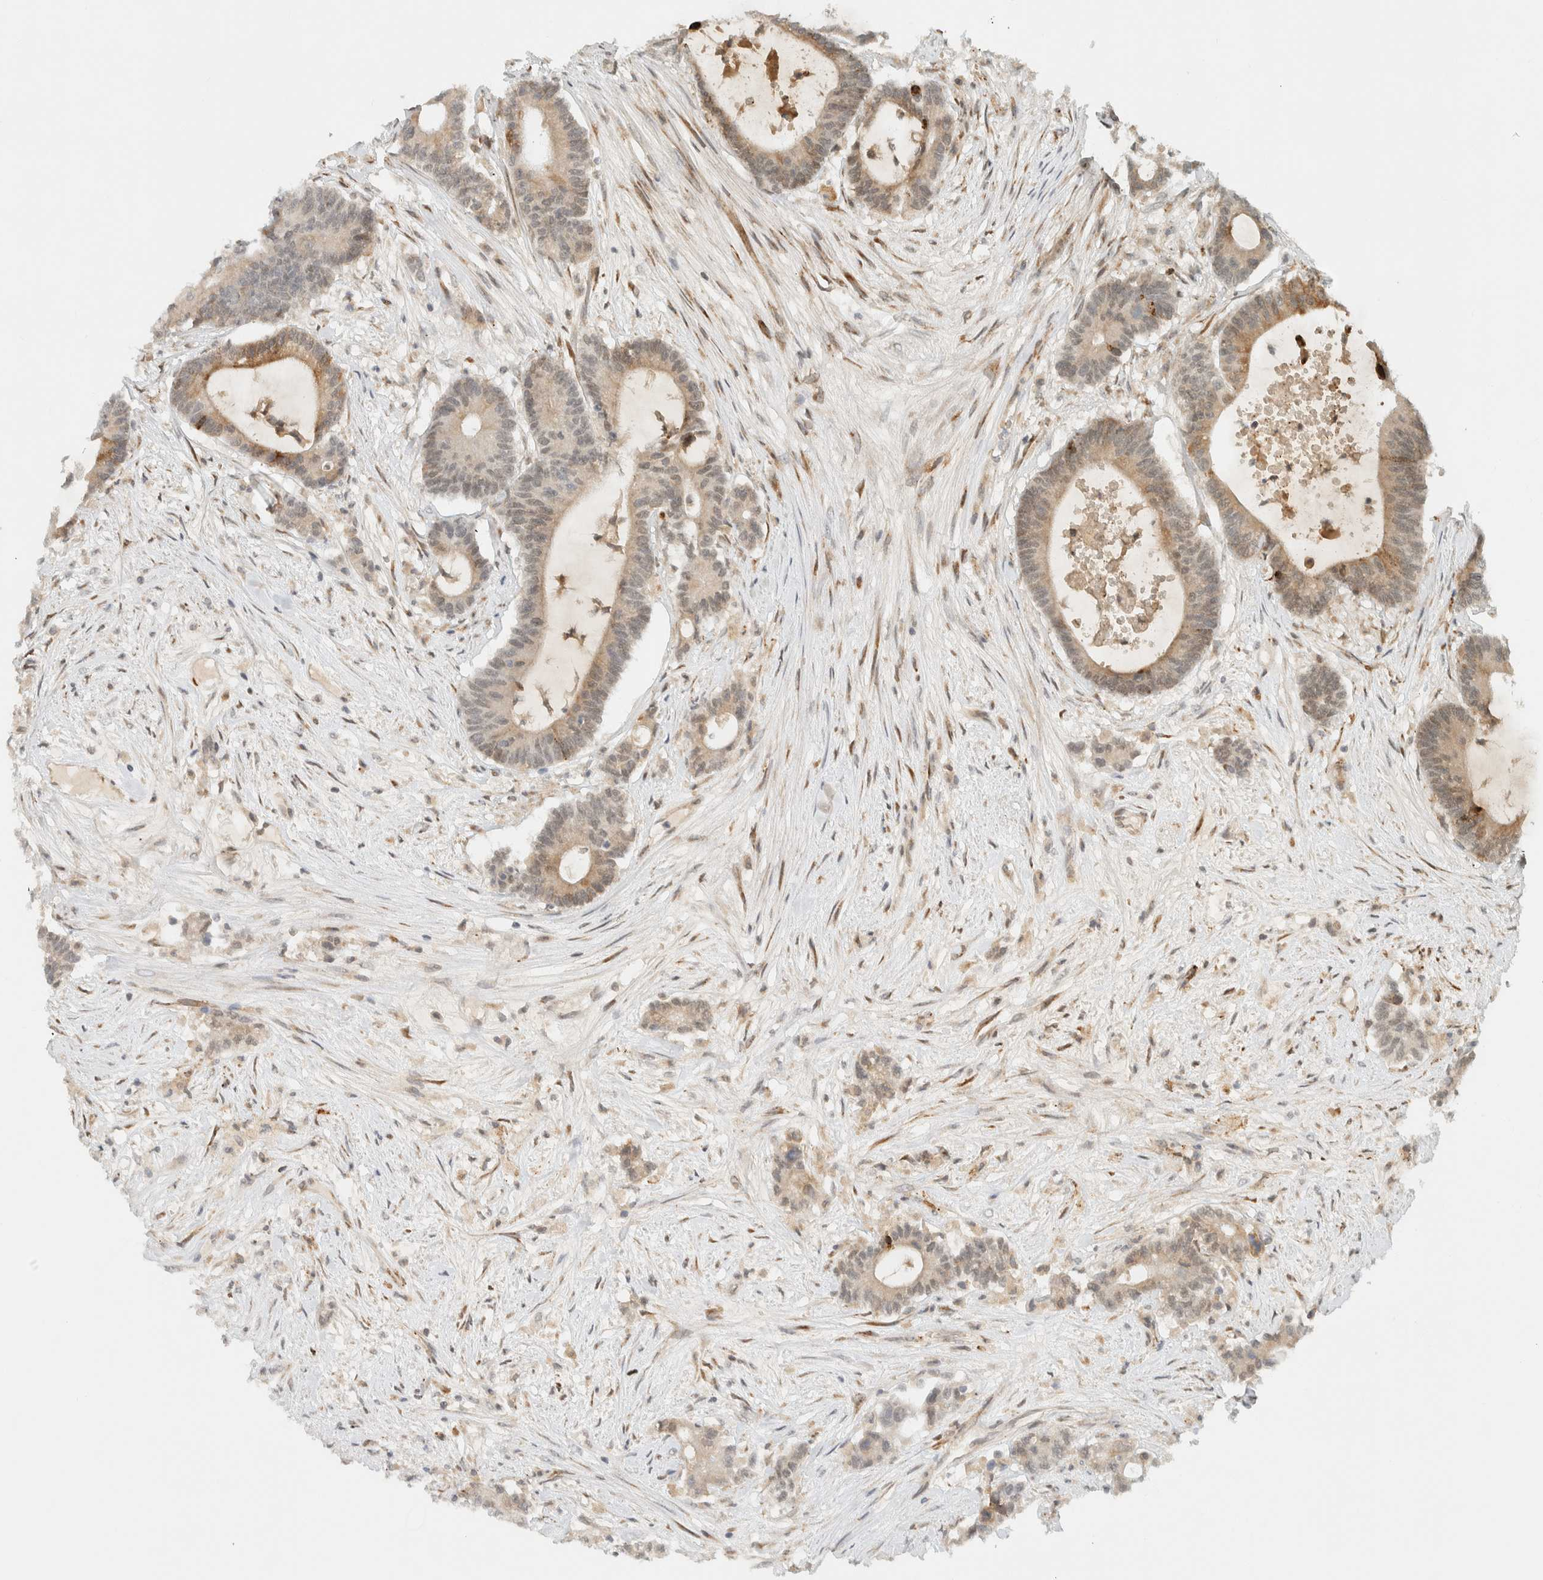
{"staining": {"intensity": "weak", "quantity": "25%-75%", "location": "cytoplasmic/membranous"}, "tissue": "colorectal cancer", "cell_type": "Tumor cells", "image_type": "cancer", "snomed": [{"axis": "morphology", "description": "Adenocarcinoma, NOS"}, {"axis": "topography", "description": "Colon"}], "caption": "Immunohistochemical staining of human colorectal adenocarcinoma displays low levels of weak cytoplasmic/membranous protein staining in about 25%-75% of tumor cells.", "gene": "ITPRID1", "patient": {"sex": "female", "age": 84}}